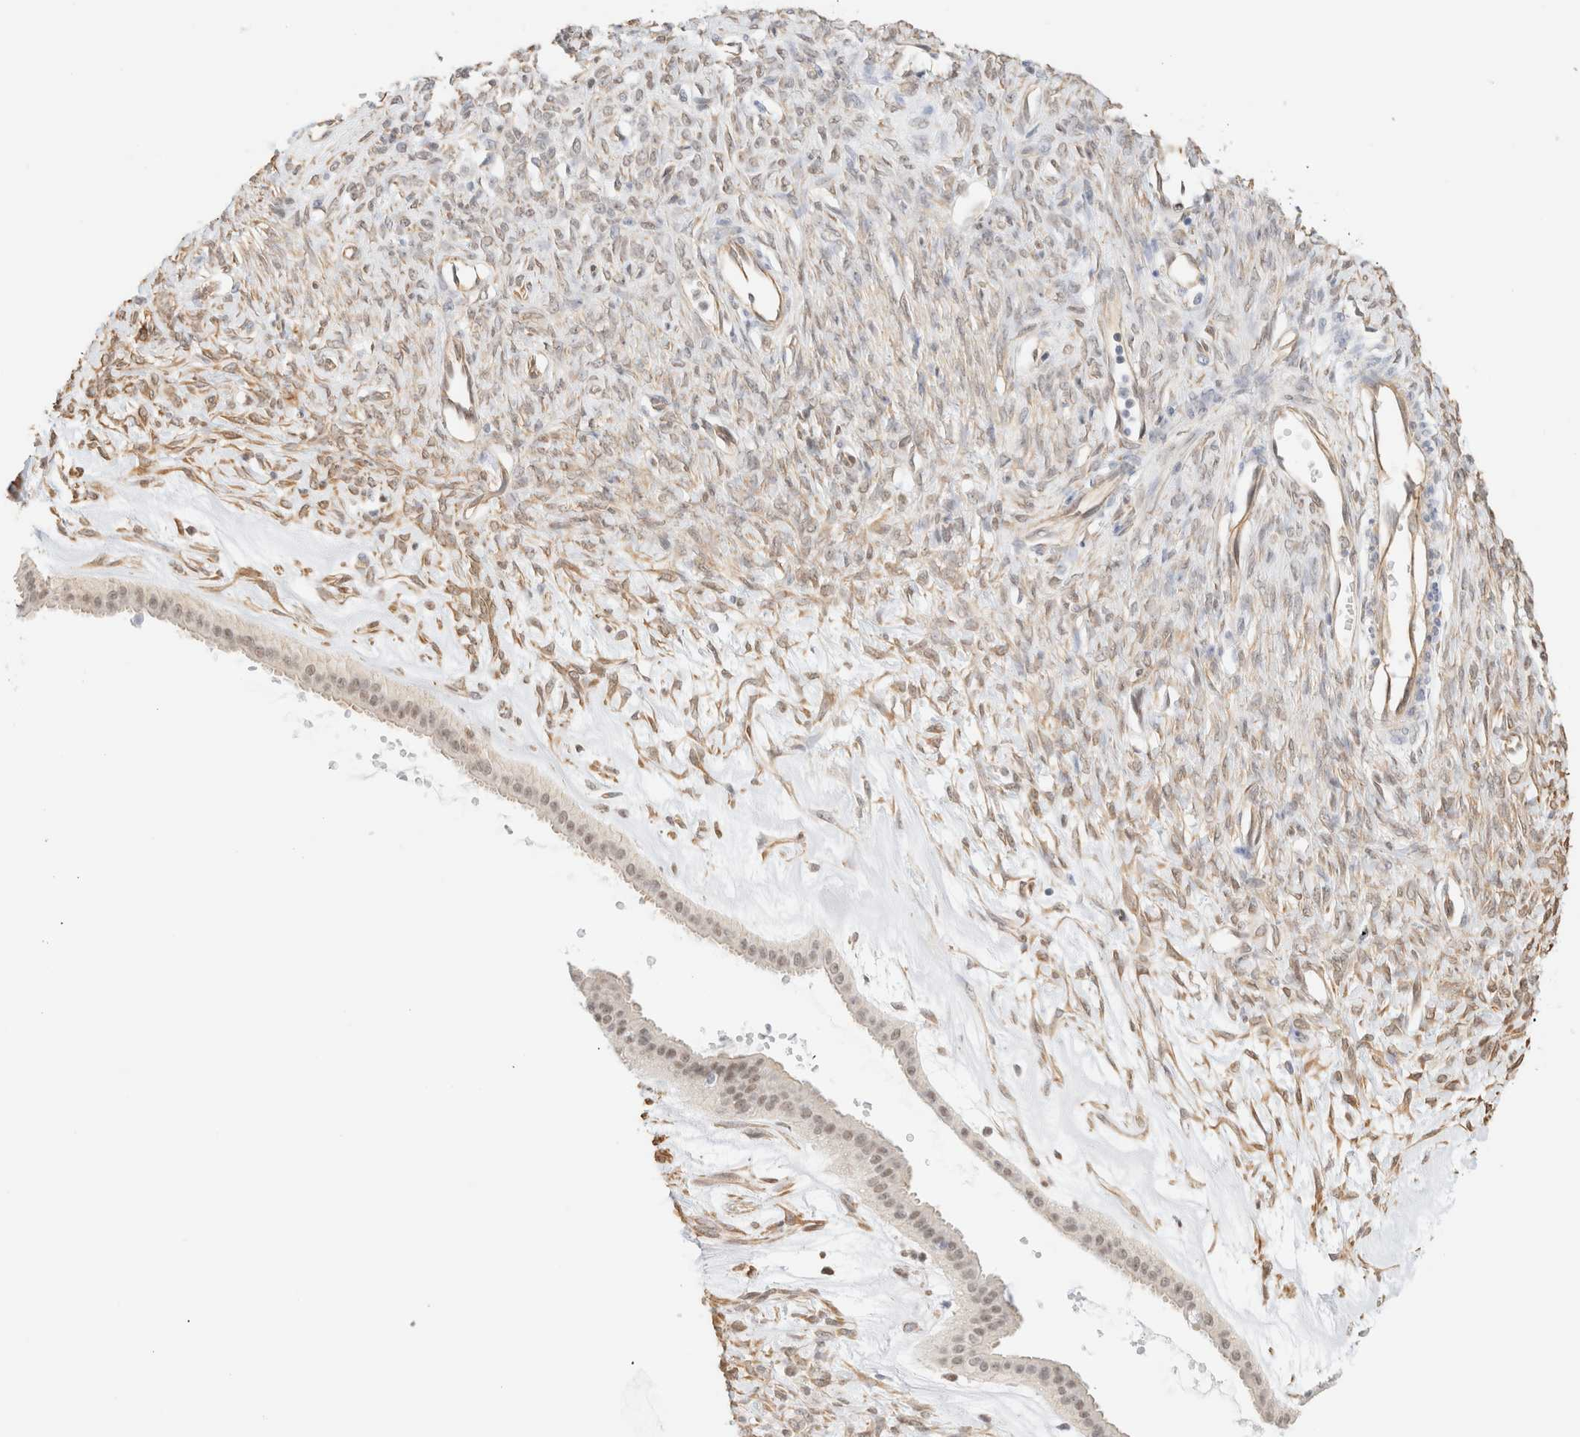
{"staining": {"intensity": "weak", "quantity": "25%-75%", "location": "nuclear"}, "tissue": "ovarian cancer", "cell_type": "Tumor cells", "image_type": "cancer", "snomed": [{"axis": "morphology", "description": "Cystadenocarcinoma, mucinous, NOS"}, {"axis": "topography", "description": "Ovary"}], "caption": "Immunohistochemistry (IHC) of ovarian cancer (mucinous cystadenocarcinoma) displays low levels of weak nuclear positivity in approximately 25%-75% of tumor cells.", "gene": "ARID5A", "patient": {"sex": "female", "age": 73}}